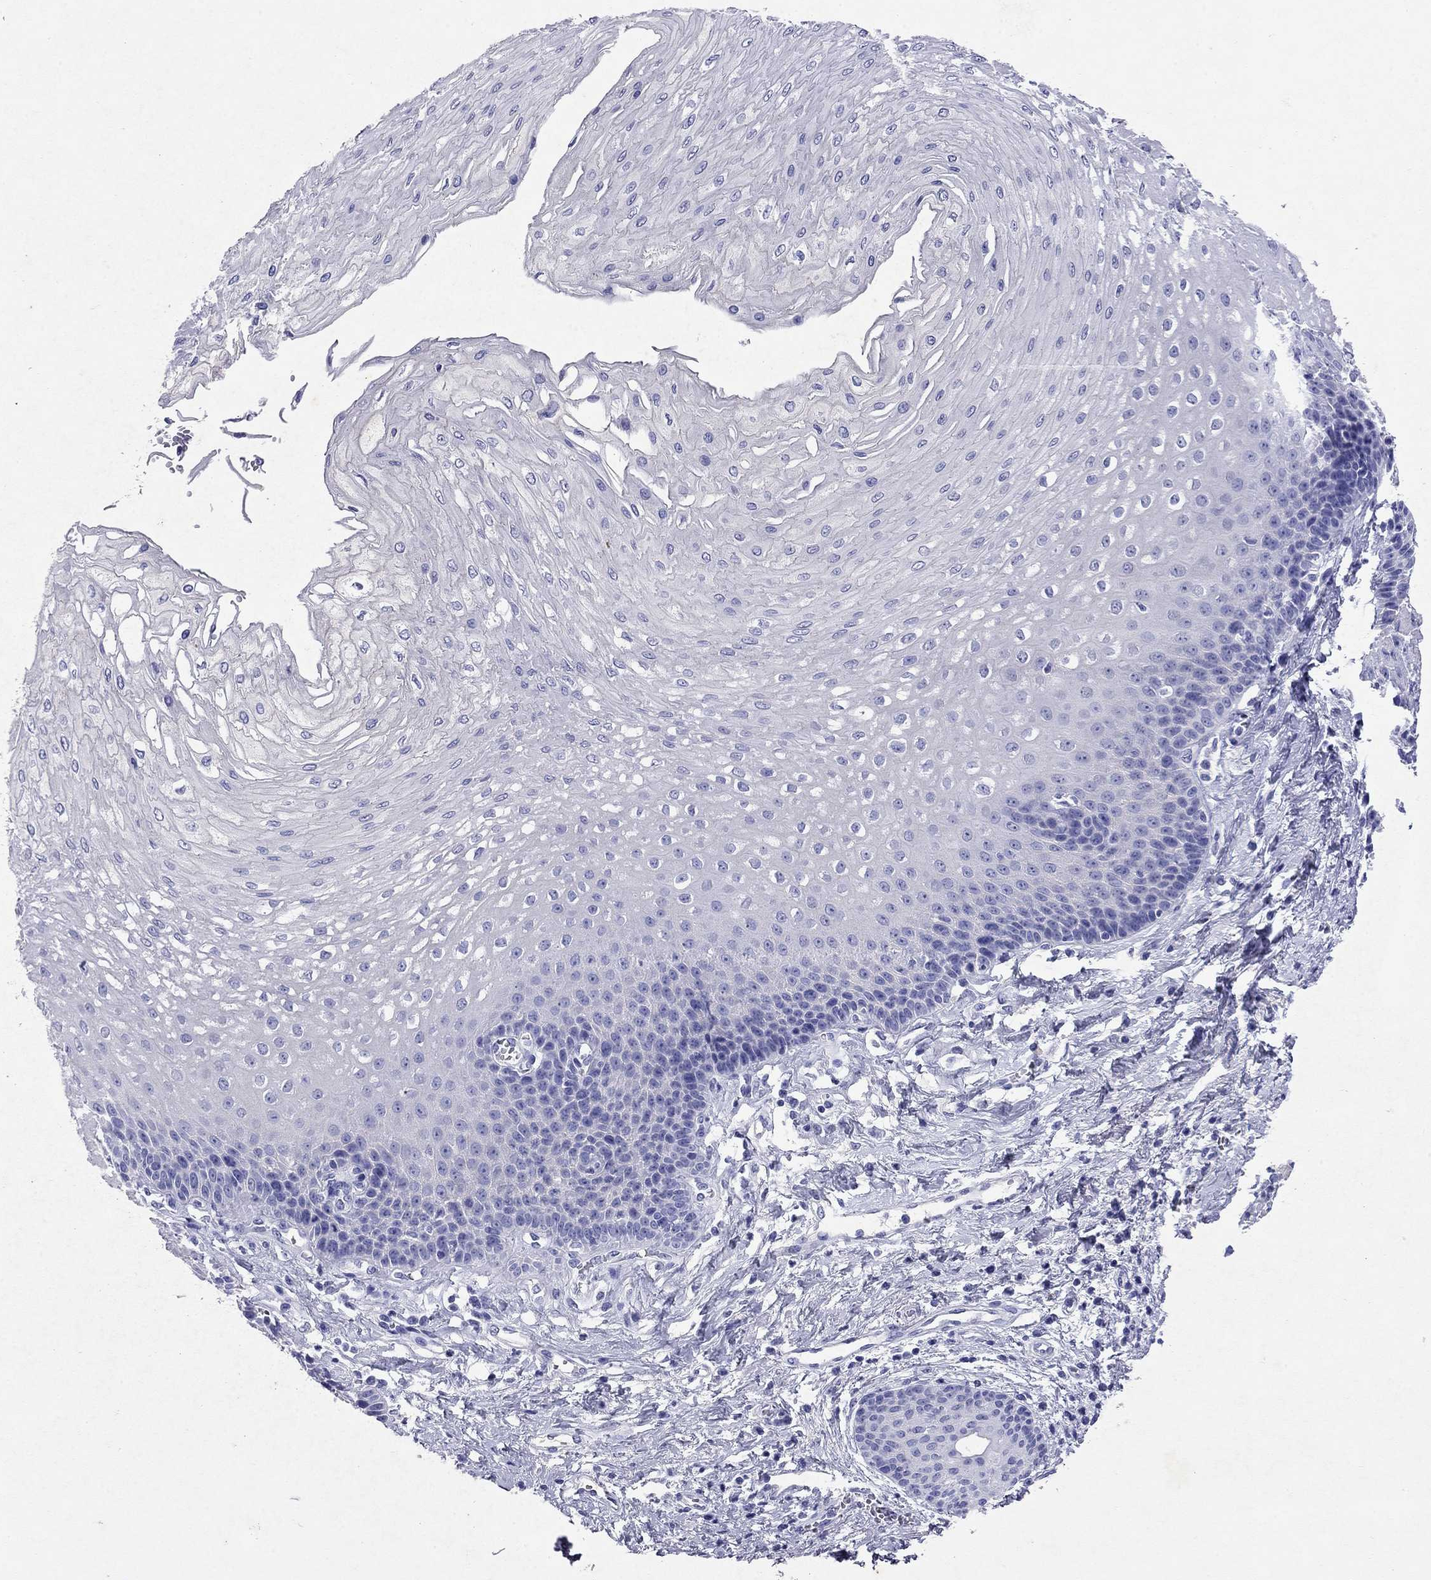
{"staining": {"intensity": "negative", "quantity": "none", "location": "none"}, "tissue": "esophagus", "cell_type": "Squamous epithelial cells", "image_type": "normal", "snomed": [{"axis": "morphology", "description": "Normal tissue, NOS"}, {"axis": "topography", "description": "Esophagus"}], "caption": "The immunohistochemistry histopathology image has no significant staining in squamous epithelial cells of esophagus. (DAB (3,3'-diaminobenzidine) immunohistochemistry (IHC), high magnification).", "gene": "ARMC12", "patient": {"sex": "female", "age": 62}}